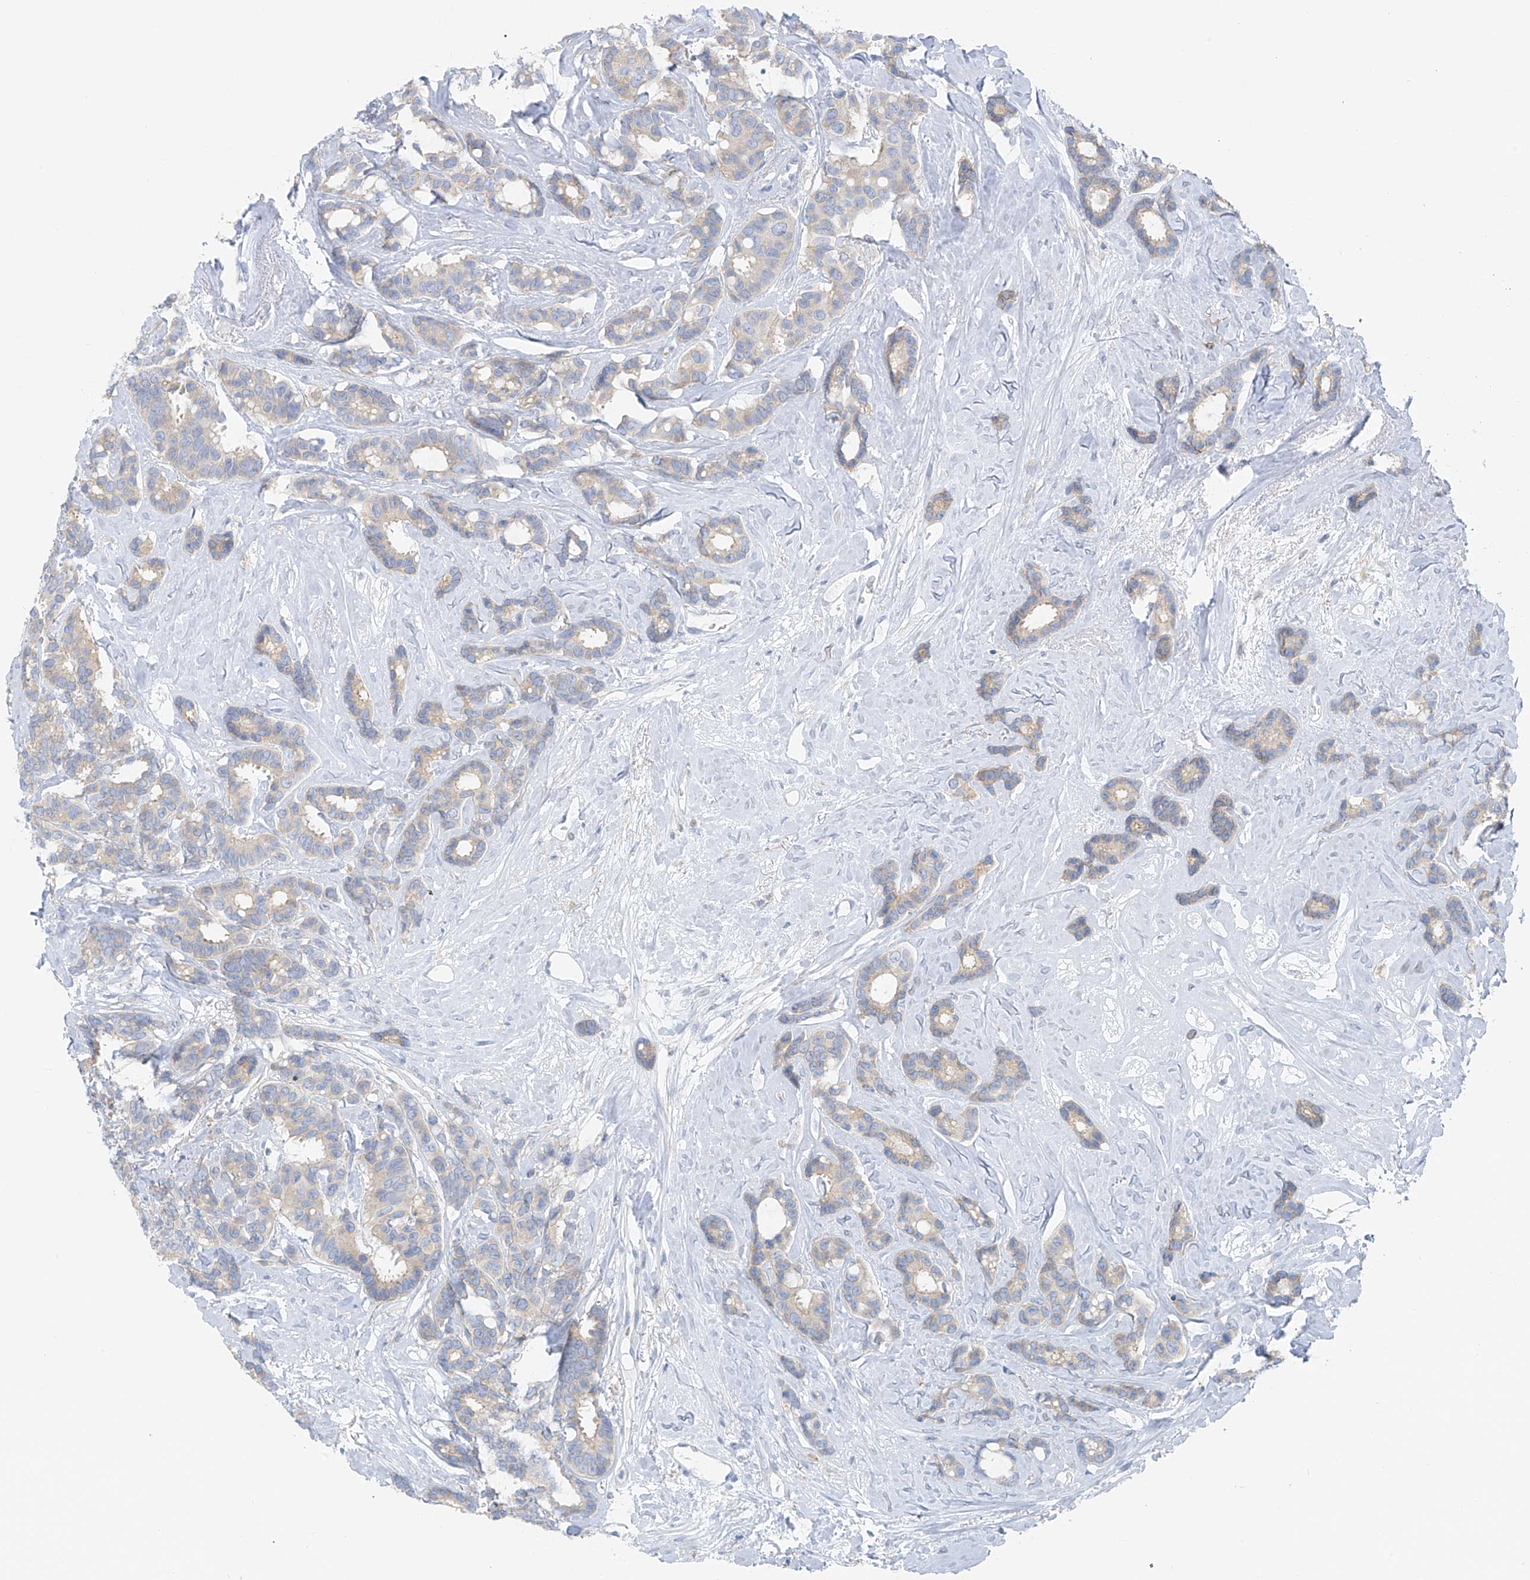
{"staining": {"intensity": "negative", "quantity": "none", "location": "none"}, "tissue": "breast cancer", "cell_type": "Tumor cells", "image_type": "cancer", "snomed": [{"axis": "morphology", "description": "Duct carcinoma"}, {"axis": "topography", "description": "Breast"}], "caption": "A photomicrograph of breast cancer stained for a protein reveals no brown staining in tumor cells.", "gene": "POMGNT2", "patient": {"sex": "female", "age": 87}}